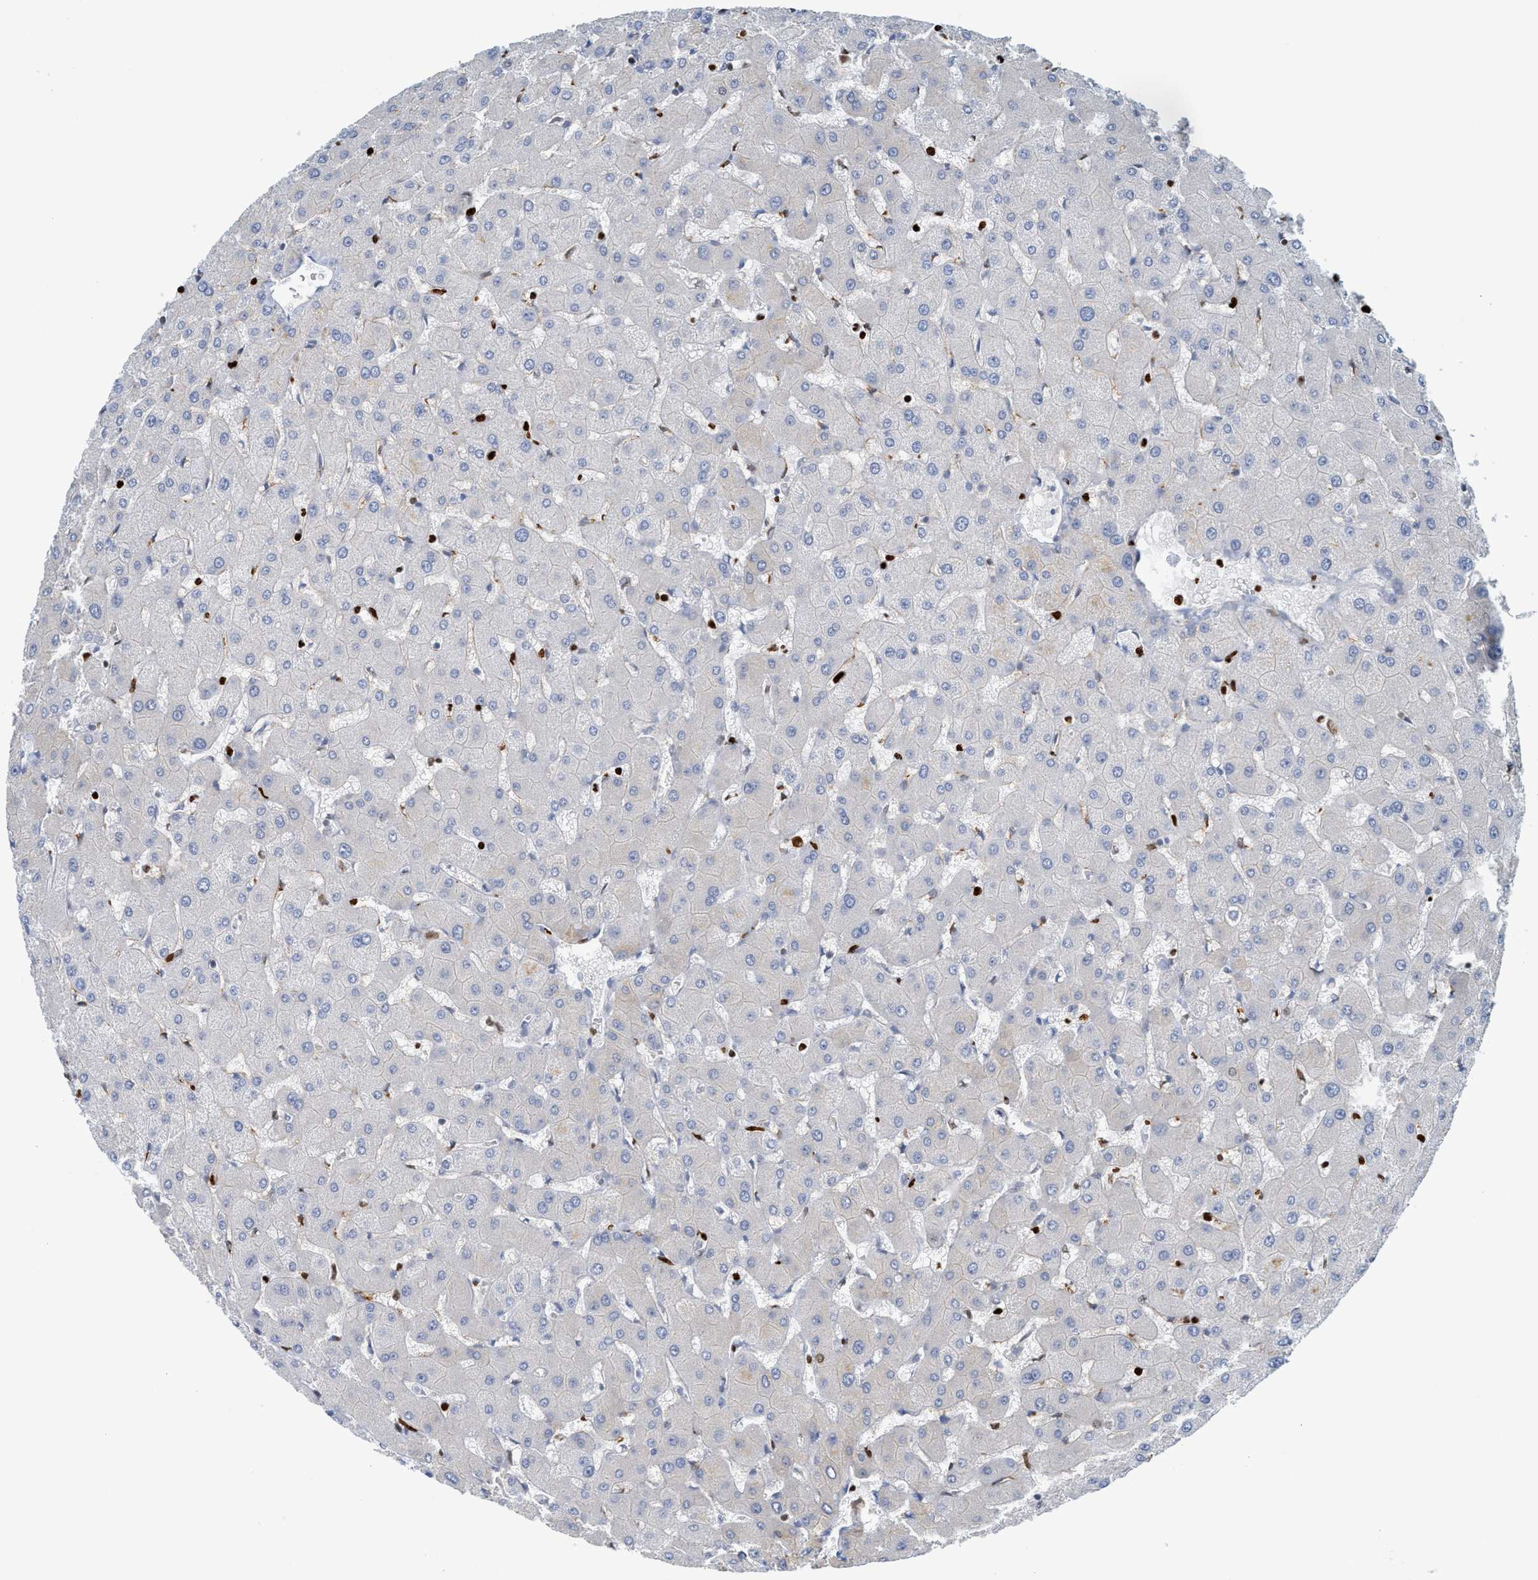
{"staining": {"intensity": "moderate", "quantity": ">75%", "location": "cytoplasmic/membranous"}, "tissue": "liver", "cell_type": "Cholangiocytes", "image_type": "normal", "snomed": [{"axis": "morphology", "description": "Normal tissue, NOS"}, {"axis": "topography", "description": "Liver"}], "caption": "Normal liver displays moderate cytoplasmic/membranous staining in about >75% of cholangiocytes, visualized by immunohistochemistry.", "gene": "SH3D19", "patient": {"sex": "female", "age": 63}}